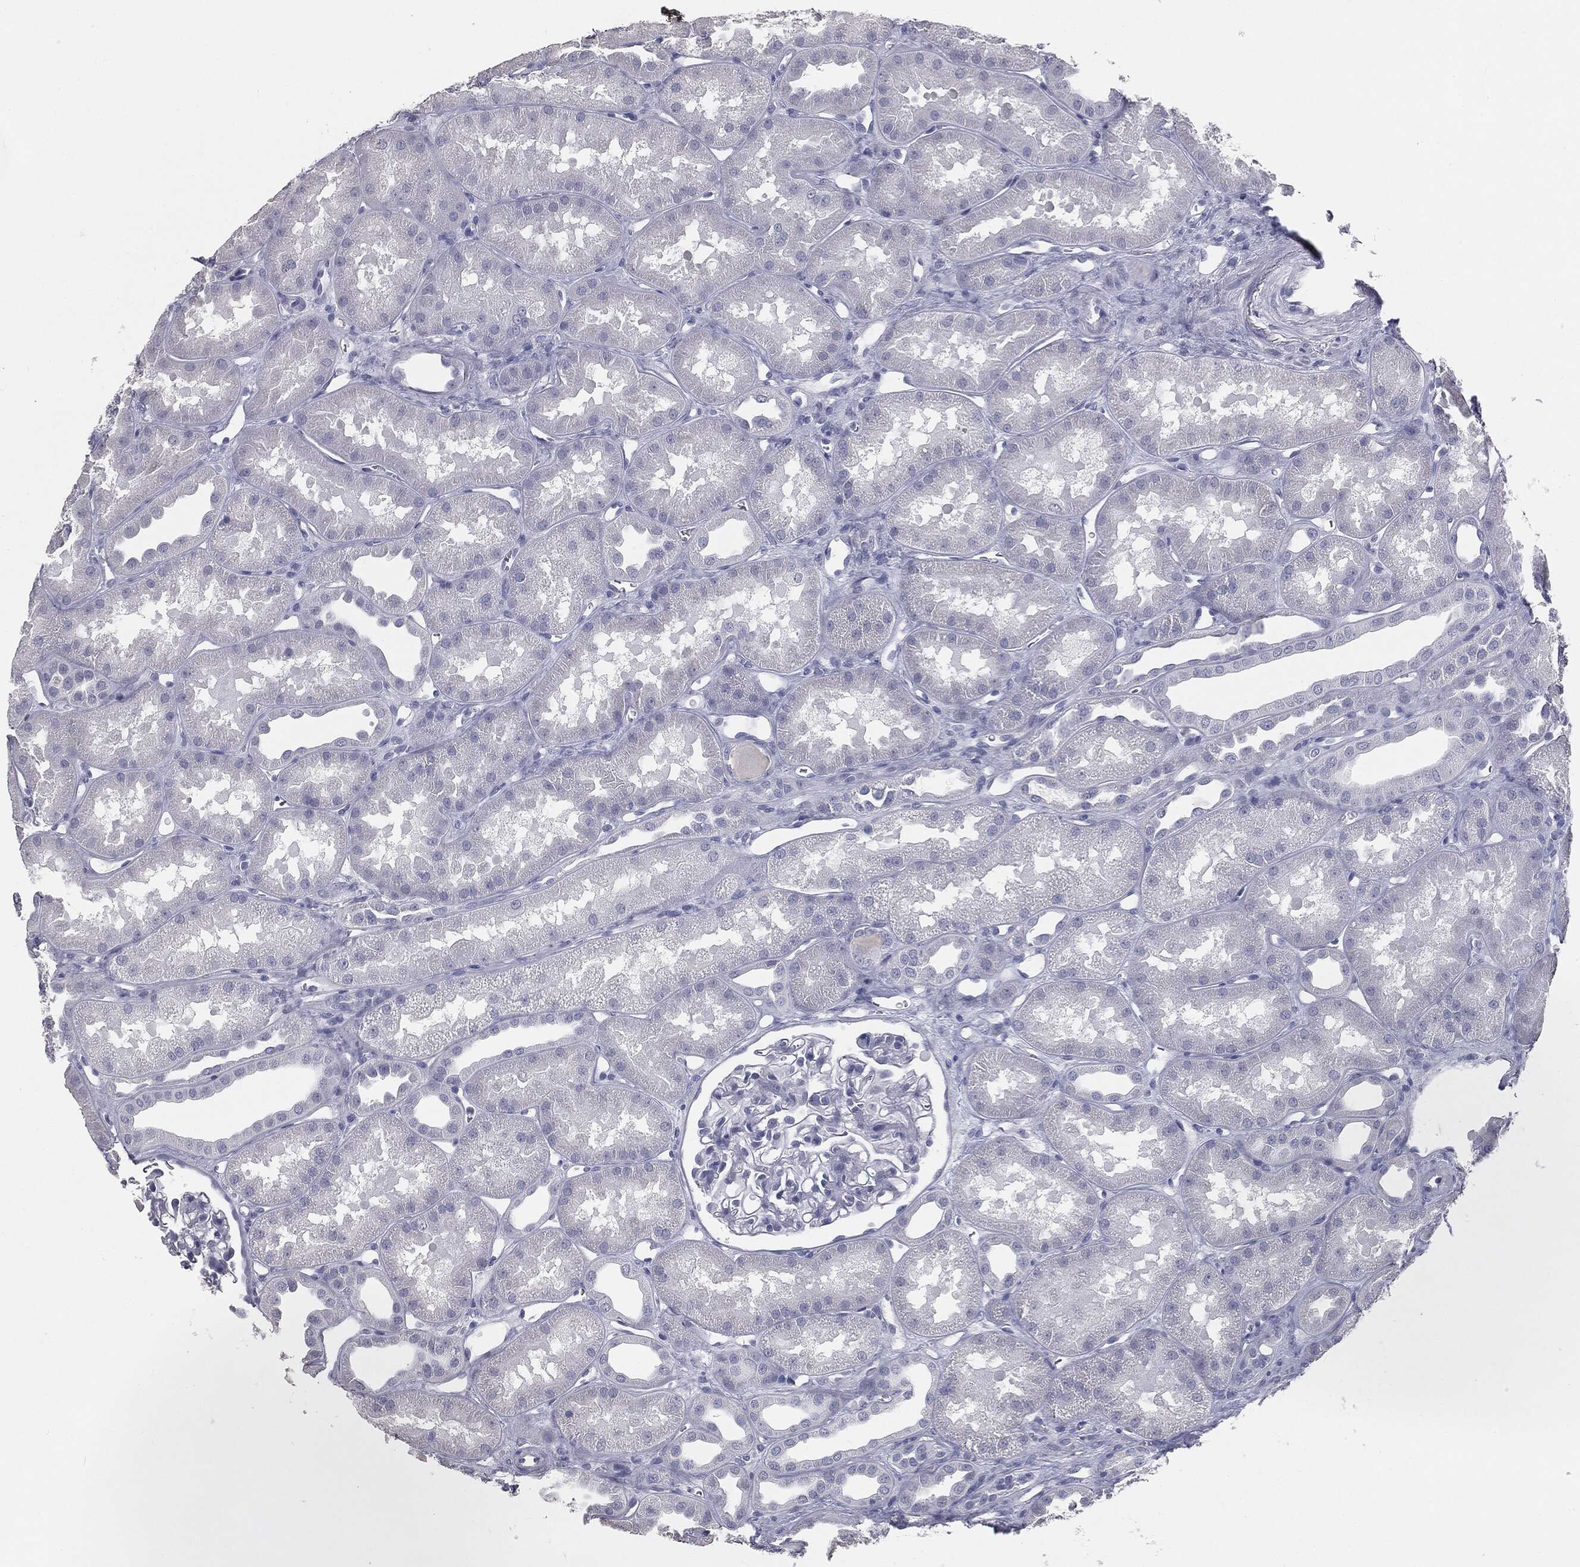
{"staining": {"intensity": "negative", "quantity": "none", "location": "none"}, "tissue": "kidney", "cell_type": "Cells in glomeruli", "image_type": "normal", "snomed": [{"axis": "morphology", "description": "Normal tissue, NOS"}, {"axis": "topography", "description": "Kidney"}], "caption": "This is an immunohistochemistry (IHC) image of unremarkable human kidney. There is no positivity in cells in glomeruli.", "gene": "PRAME", "patient": {"sex": "male", "age": 61}}